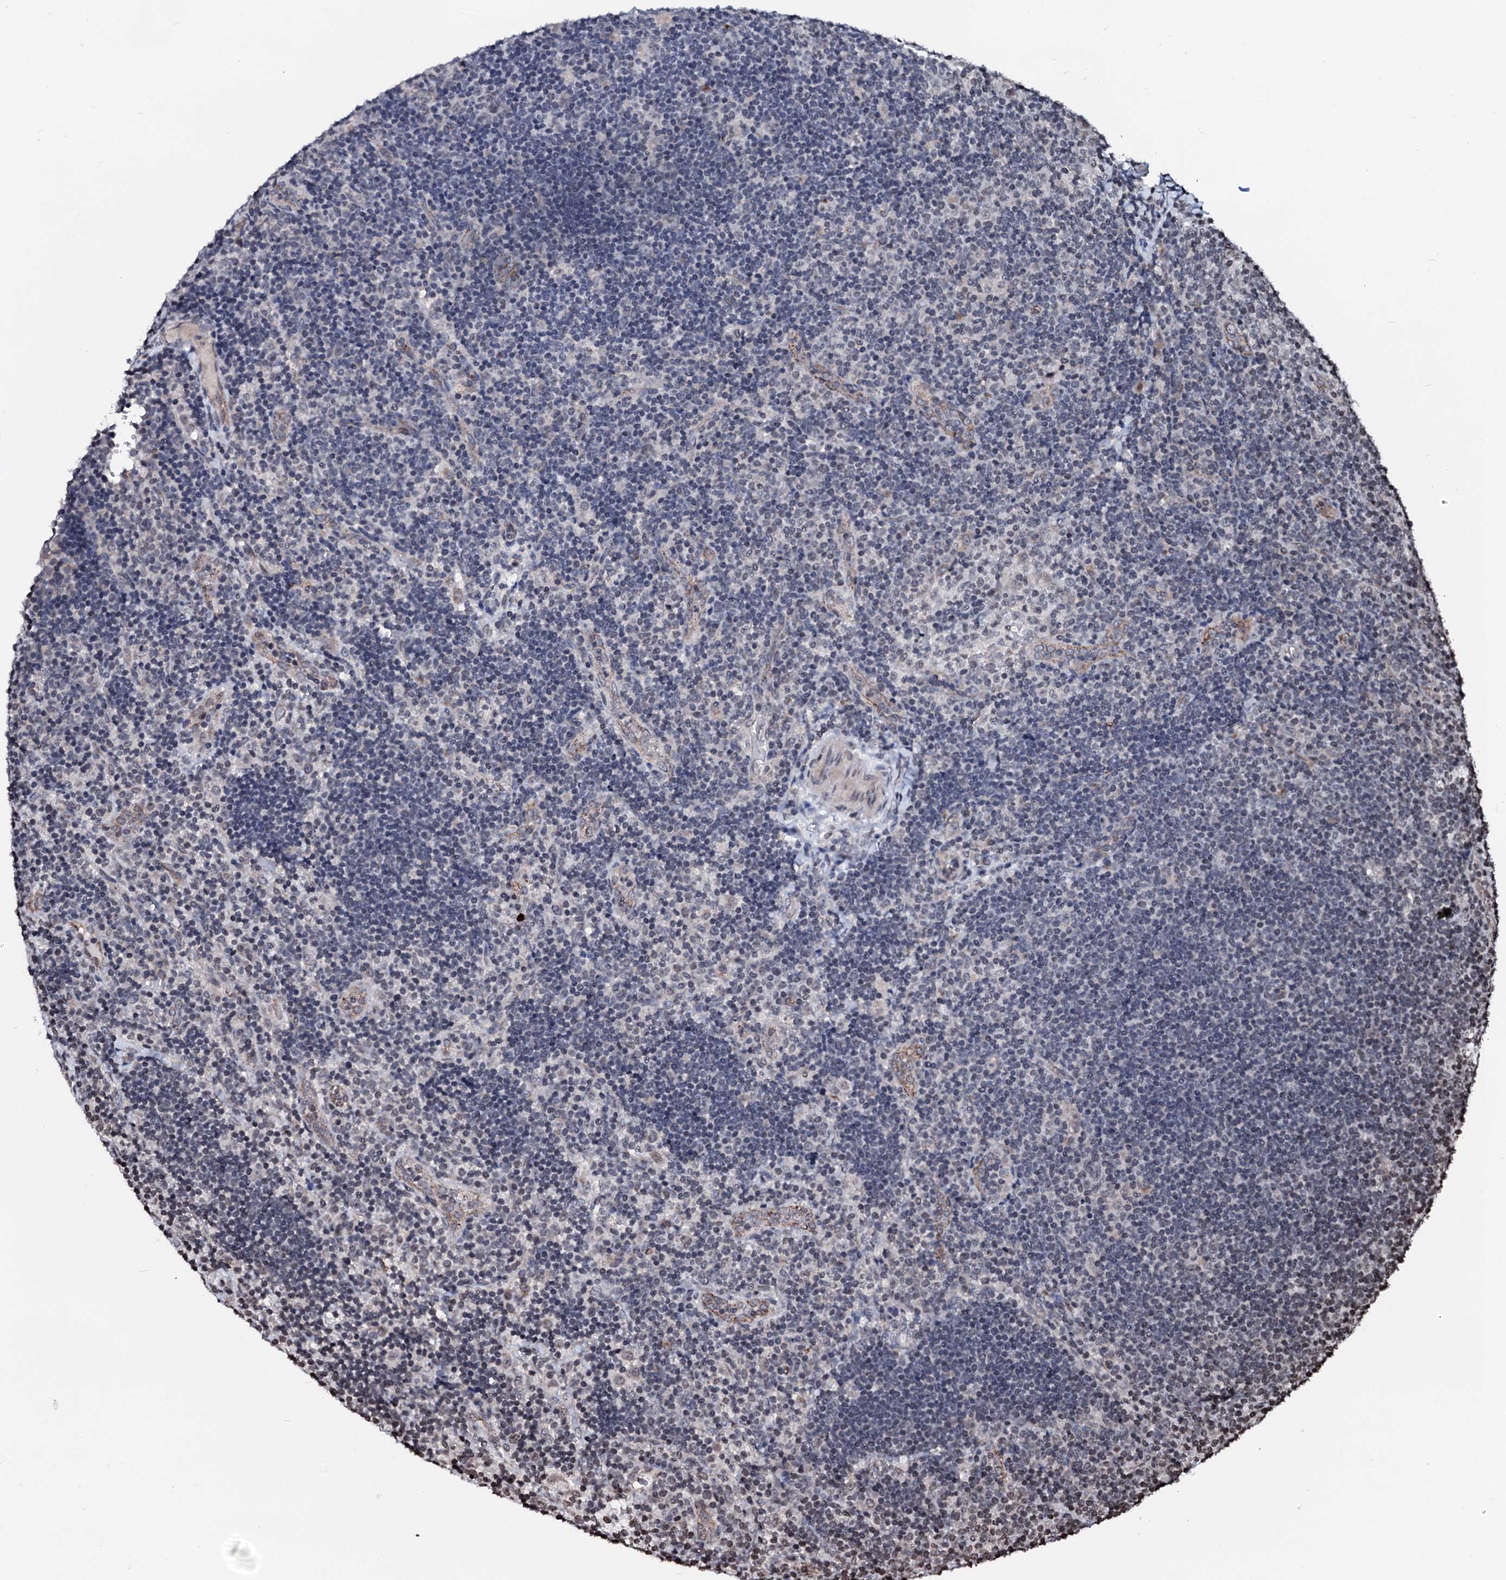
{"staining": {"intensity": "negative", "quantity": "none", "location": "none"}, "tissue": "lymphoma", "cell_type": "Tumor cells", "image_type": "cancer", "snomed": [{"axis": "morphology", "description": "Hodgkin's disease, NOS"}, {"axis": "topography", "description": "Lymph node"}], "caption": "There is no significant staining in tumor cells of Hodgkin's disease. (DAB IHC with hematoxylin counter stain).", "gene": "LSM11", "patient": {"sex": "female", "age": 57}}